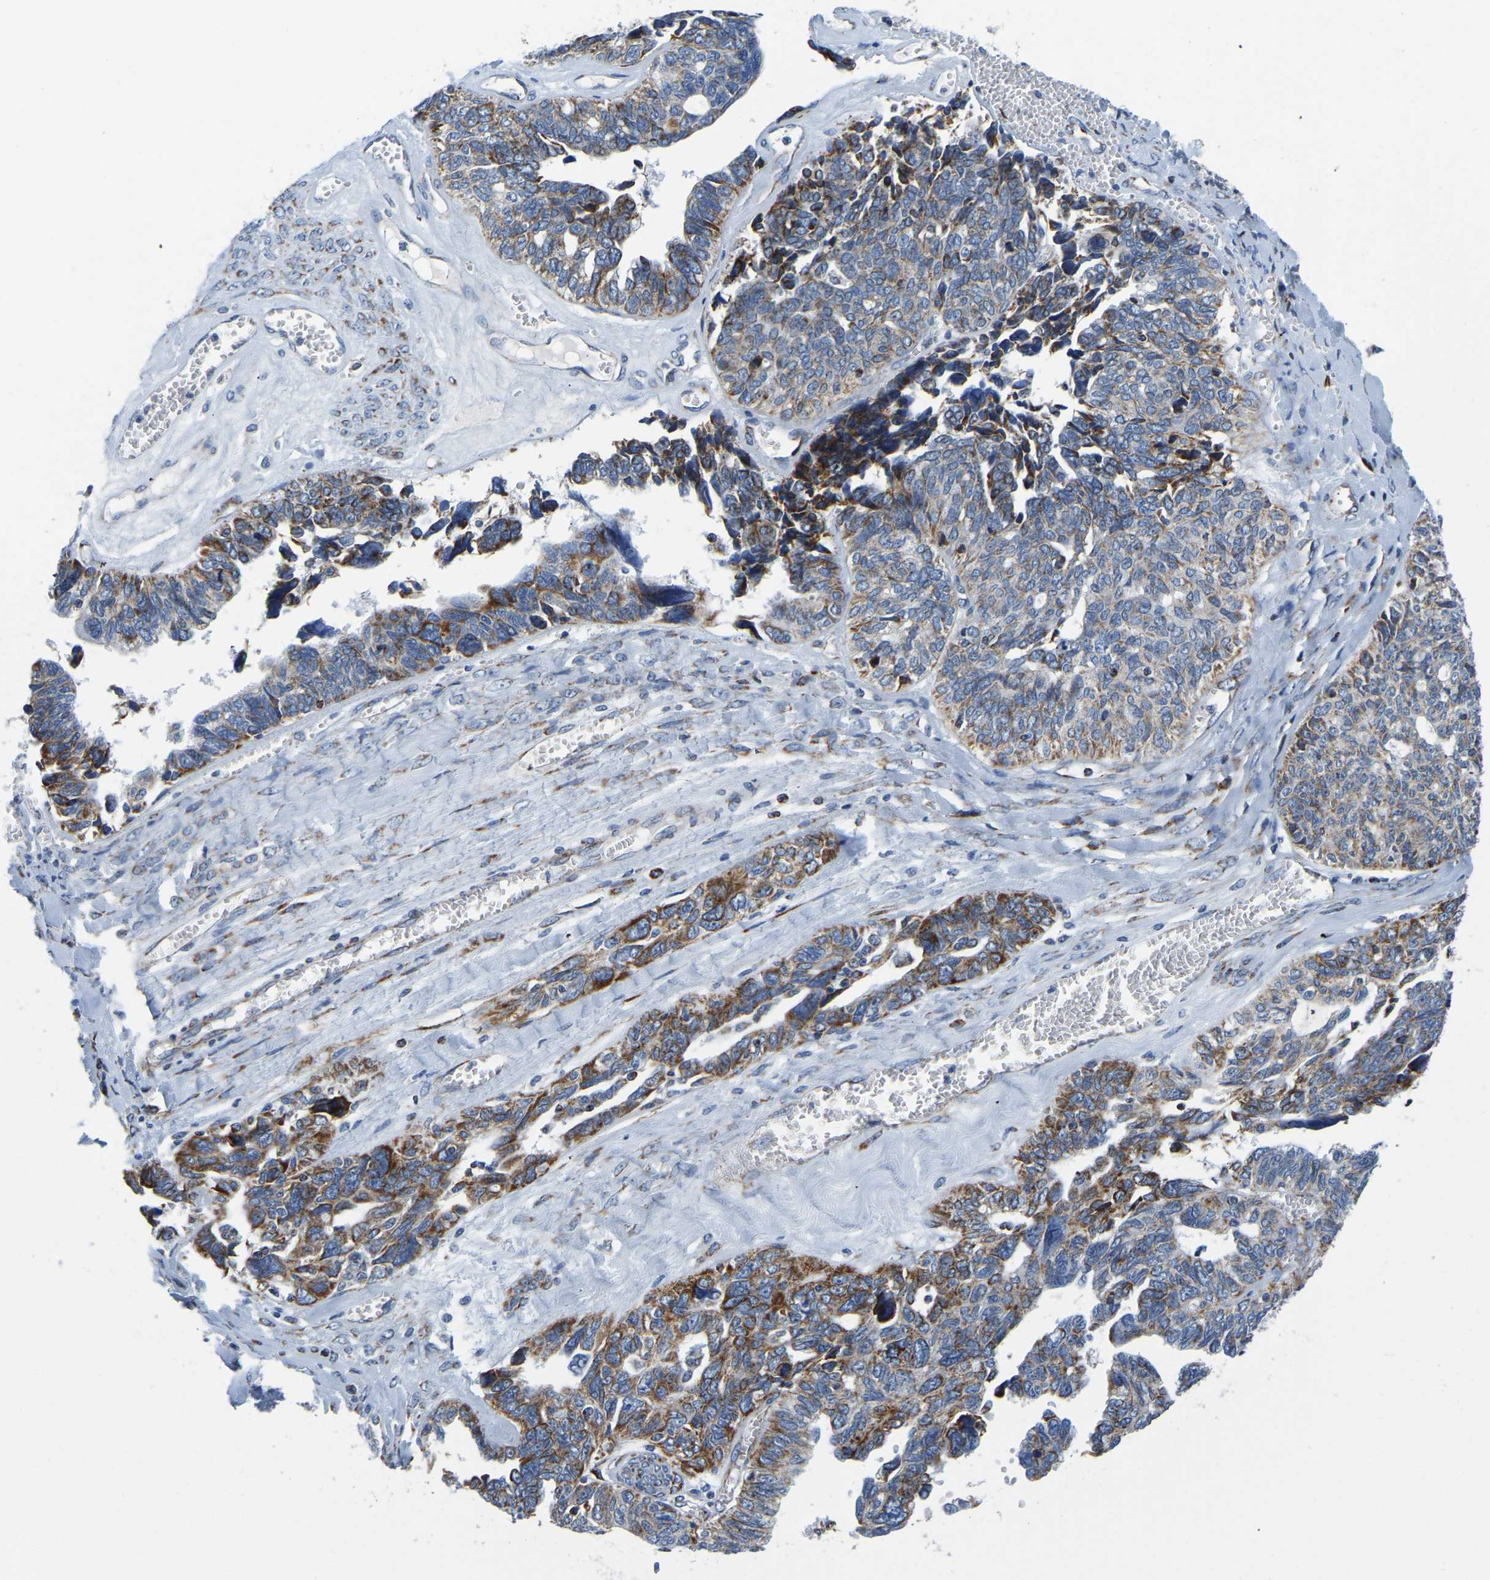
{"staining": {"intensity": "moderate", "quantity": "25%-75%", "location": "cytoplasmic/membranous"}, "tissue": "ovarian cancer", "cell_type": "Tumor cells", "image_type": "cancer", "snomed": [{"axis": "morphology", "description": "Cystadenocarcinoma, serous, NOS"}, {"axis": "topography", "description": "Ovary"}], "caption": "The micrograph displays staining of ovarian cancer, revealing moderate cytoplasmic/membranous protein staining (brown color) within tumor cells.", "gene": "SFXN1", "patient": {"sex": "female", "age": 79}}